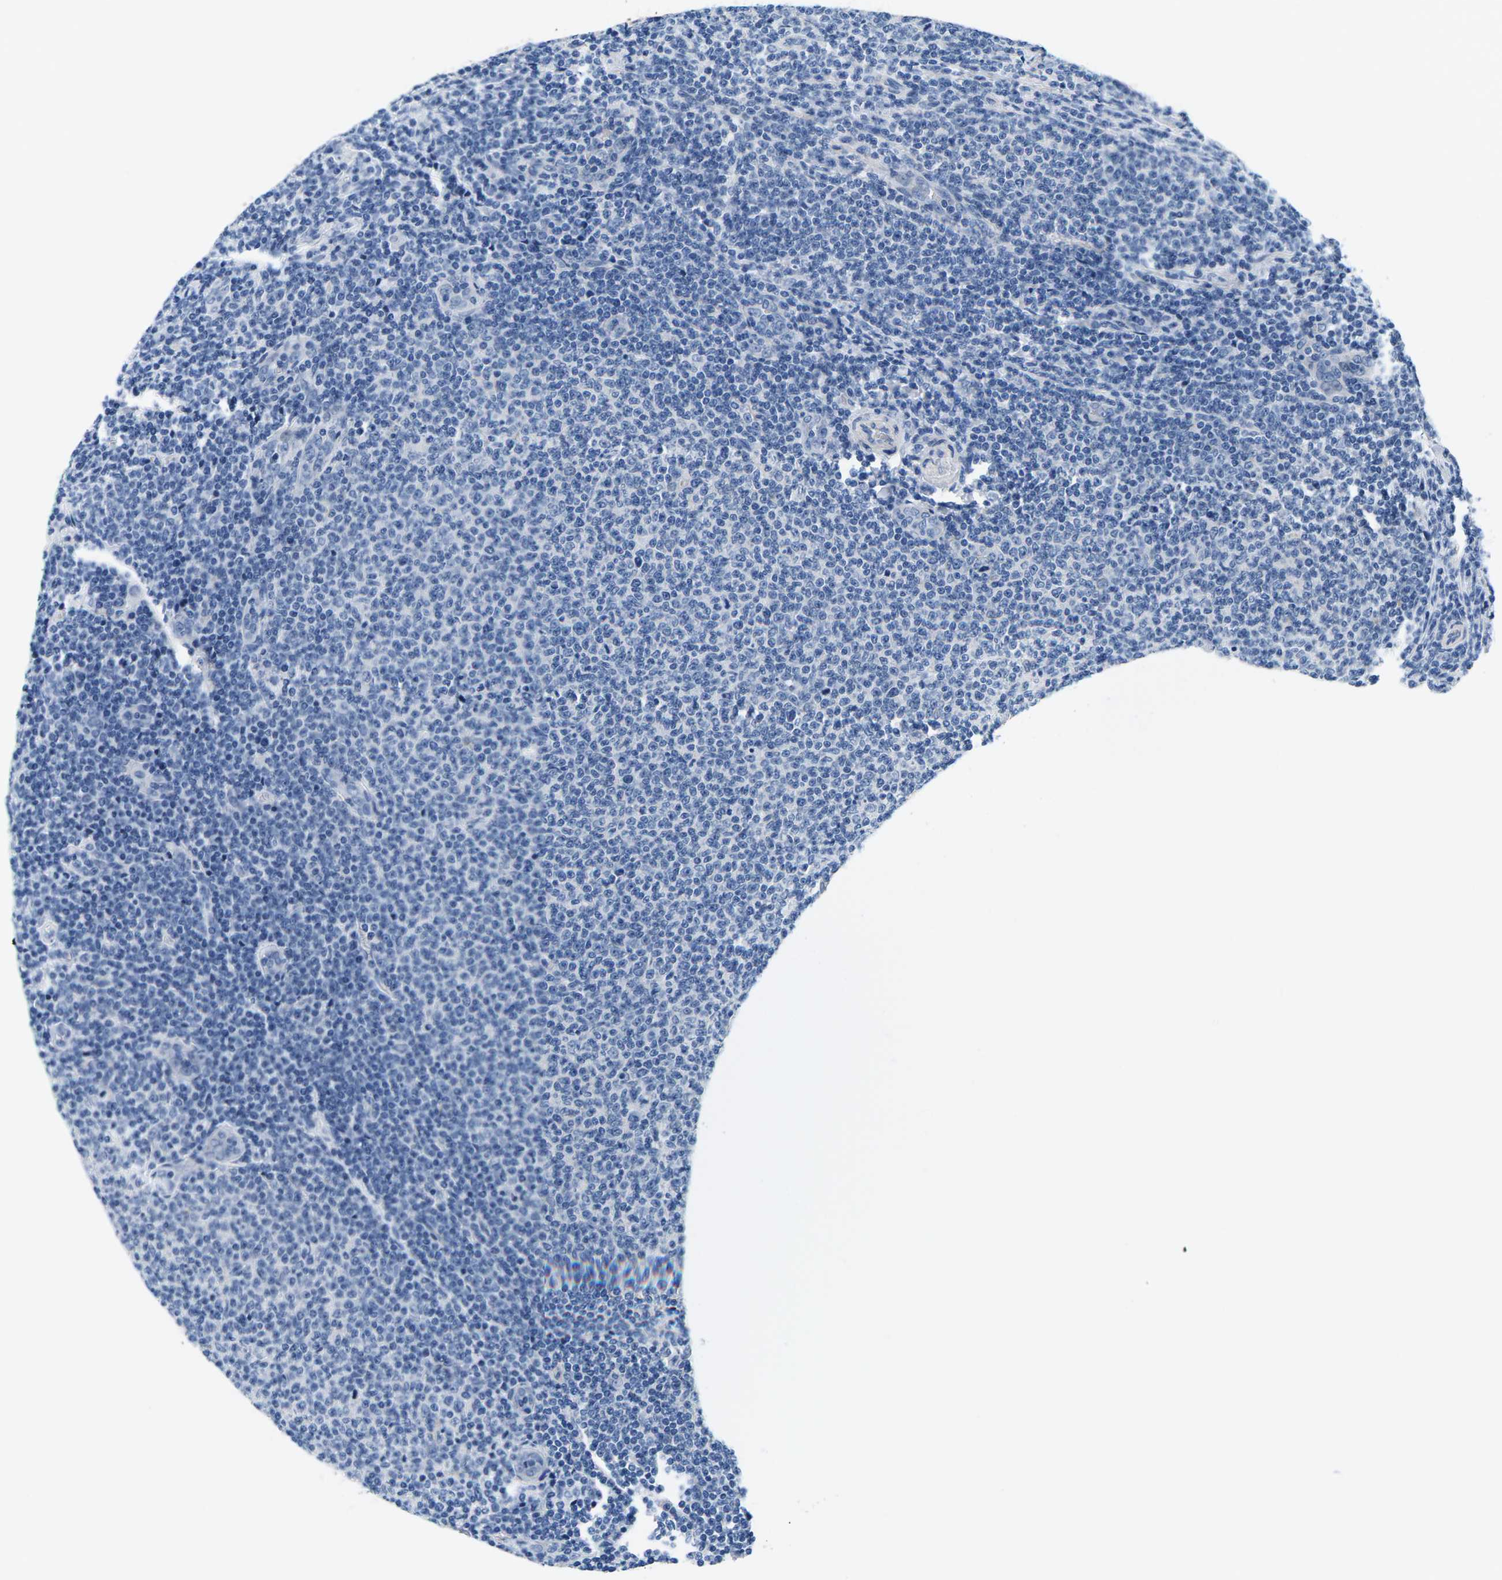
{"staining": {"intensity": "negative", "quantity": "none", "location": "none"}, "tissue": "lymphoma", "cell_type": "Tumor cells", "image_type": "cancer", "snomed": [{"axis": "morphology", "description": "Malignant lymphoma, non-Hodgkin's type, Low grade"}, {"axis": "topography", "description": "Lymph node"}], "caption": "This is a micrograph of IHC staining of malignant lymphoma, non-Hodgkin's type (low-grade), which shows no positivity in tumor cells.", "gene": "TSPAN2", "patient": {"sex": "male", "age": 66}}